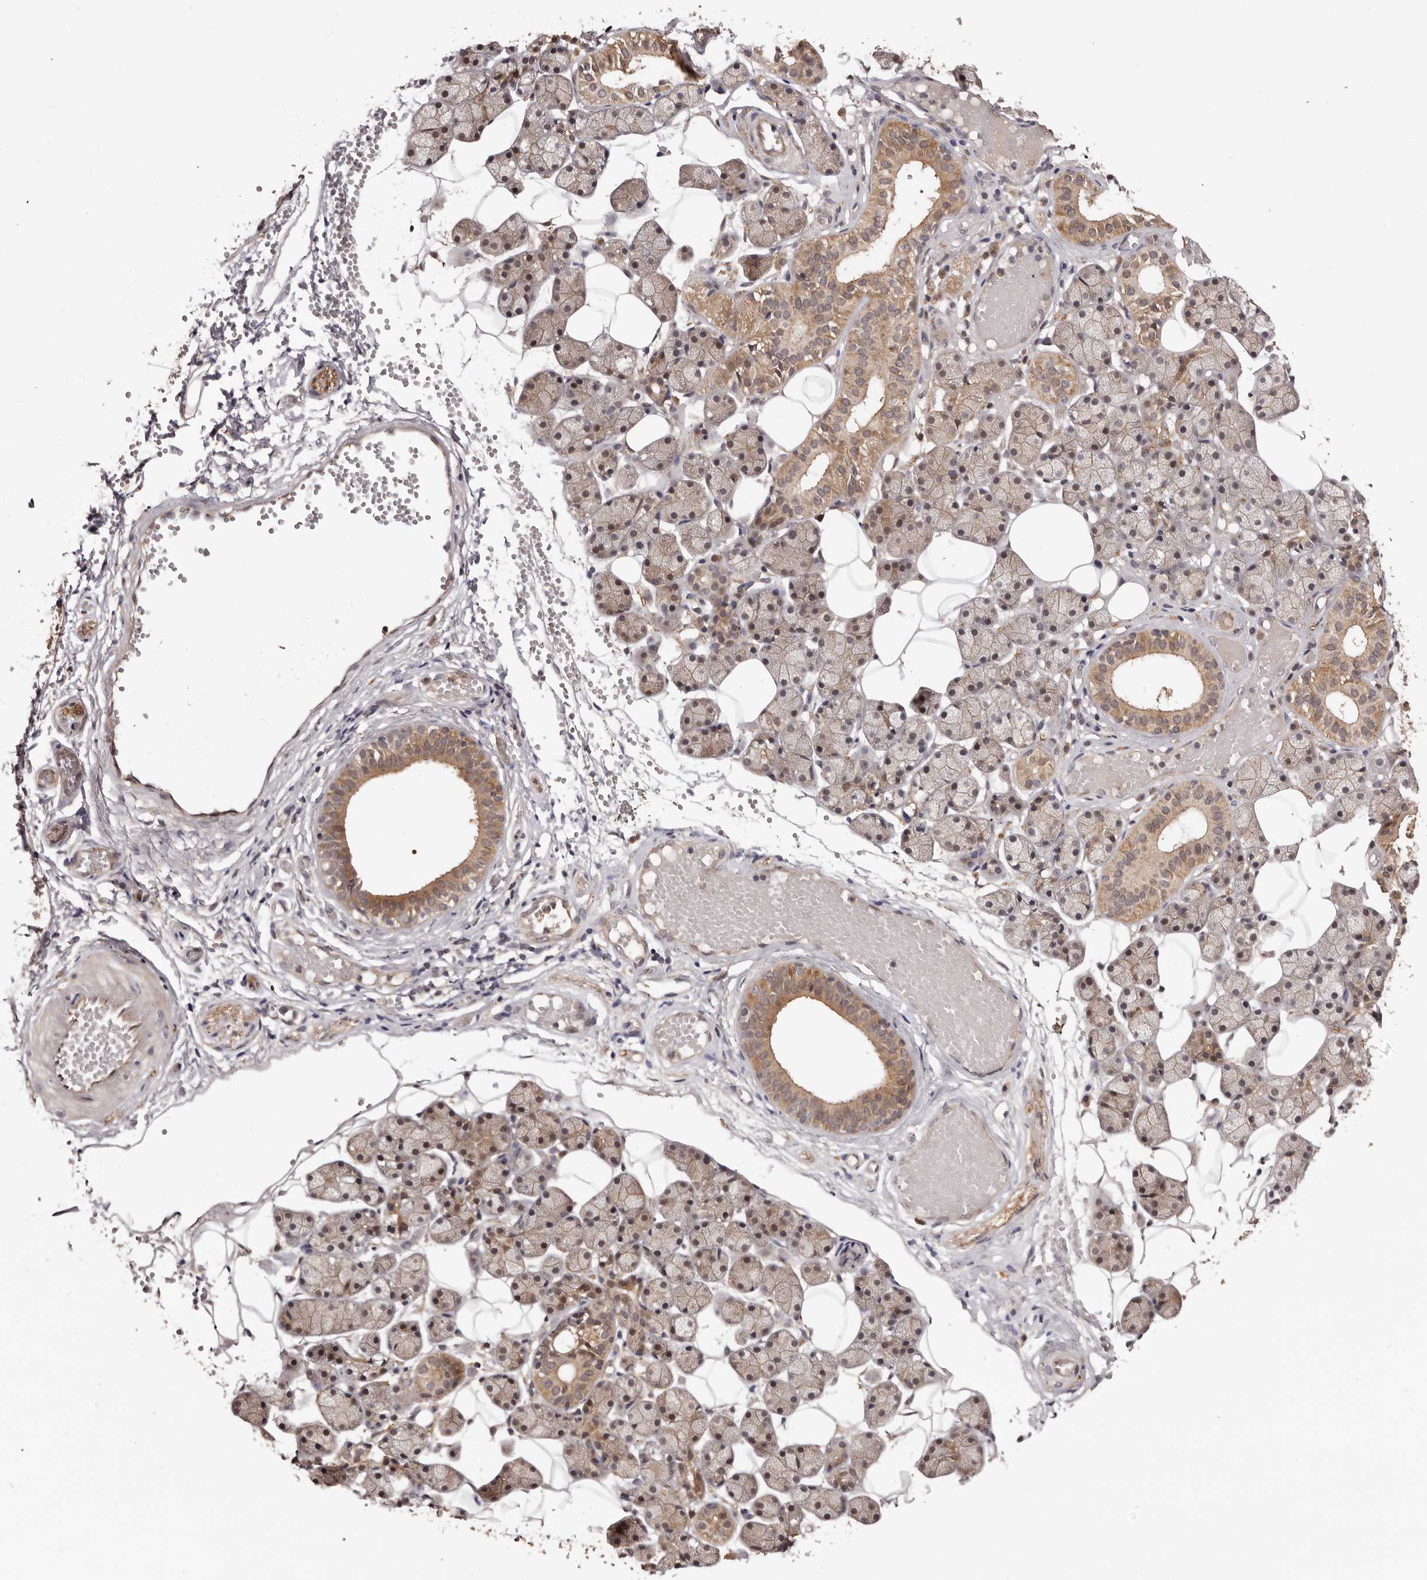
{"staining": {"intensity": "moderate", "quantity": ">75%", "location": "cytoplasmic/membranous"}, "tissue": "salivary gland", "cell_type": "Glandular cells", "image_type": "normal", "snomed": [{"axis": "morphology", "description": "Normal tissue, NOS"}, {"axis": "topography", "description": "Salivary gland"}], "caption": "Immunohistochemistry (DAB (3,3'-diaminobenzidine)) staining of normal salivary gland displays moderate cytoplasmic/membranous protein staining in about >75% of glandular cells.", "gene": "MDP1", "patient": {"sex": "female", "age": 33}}